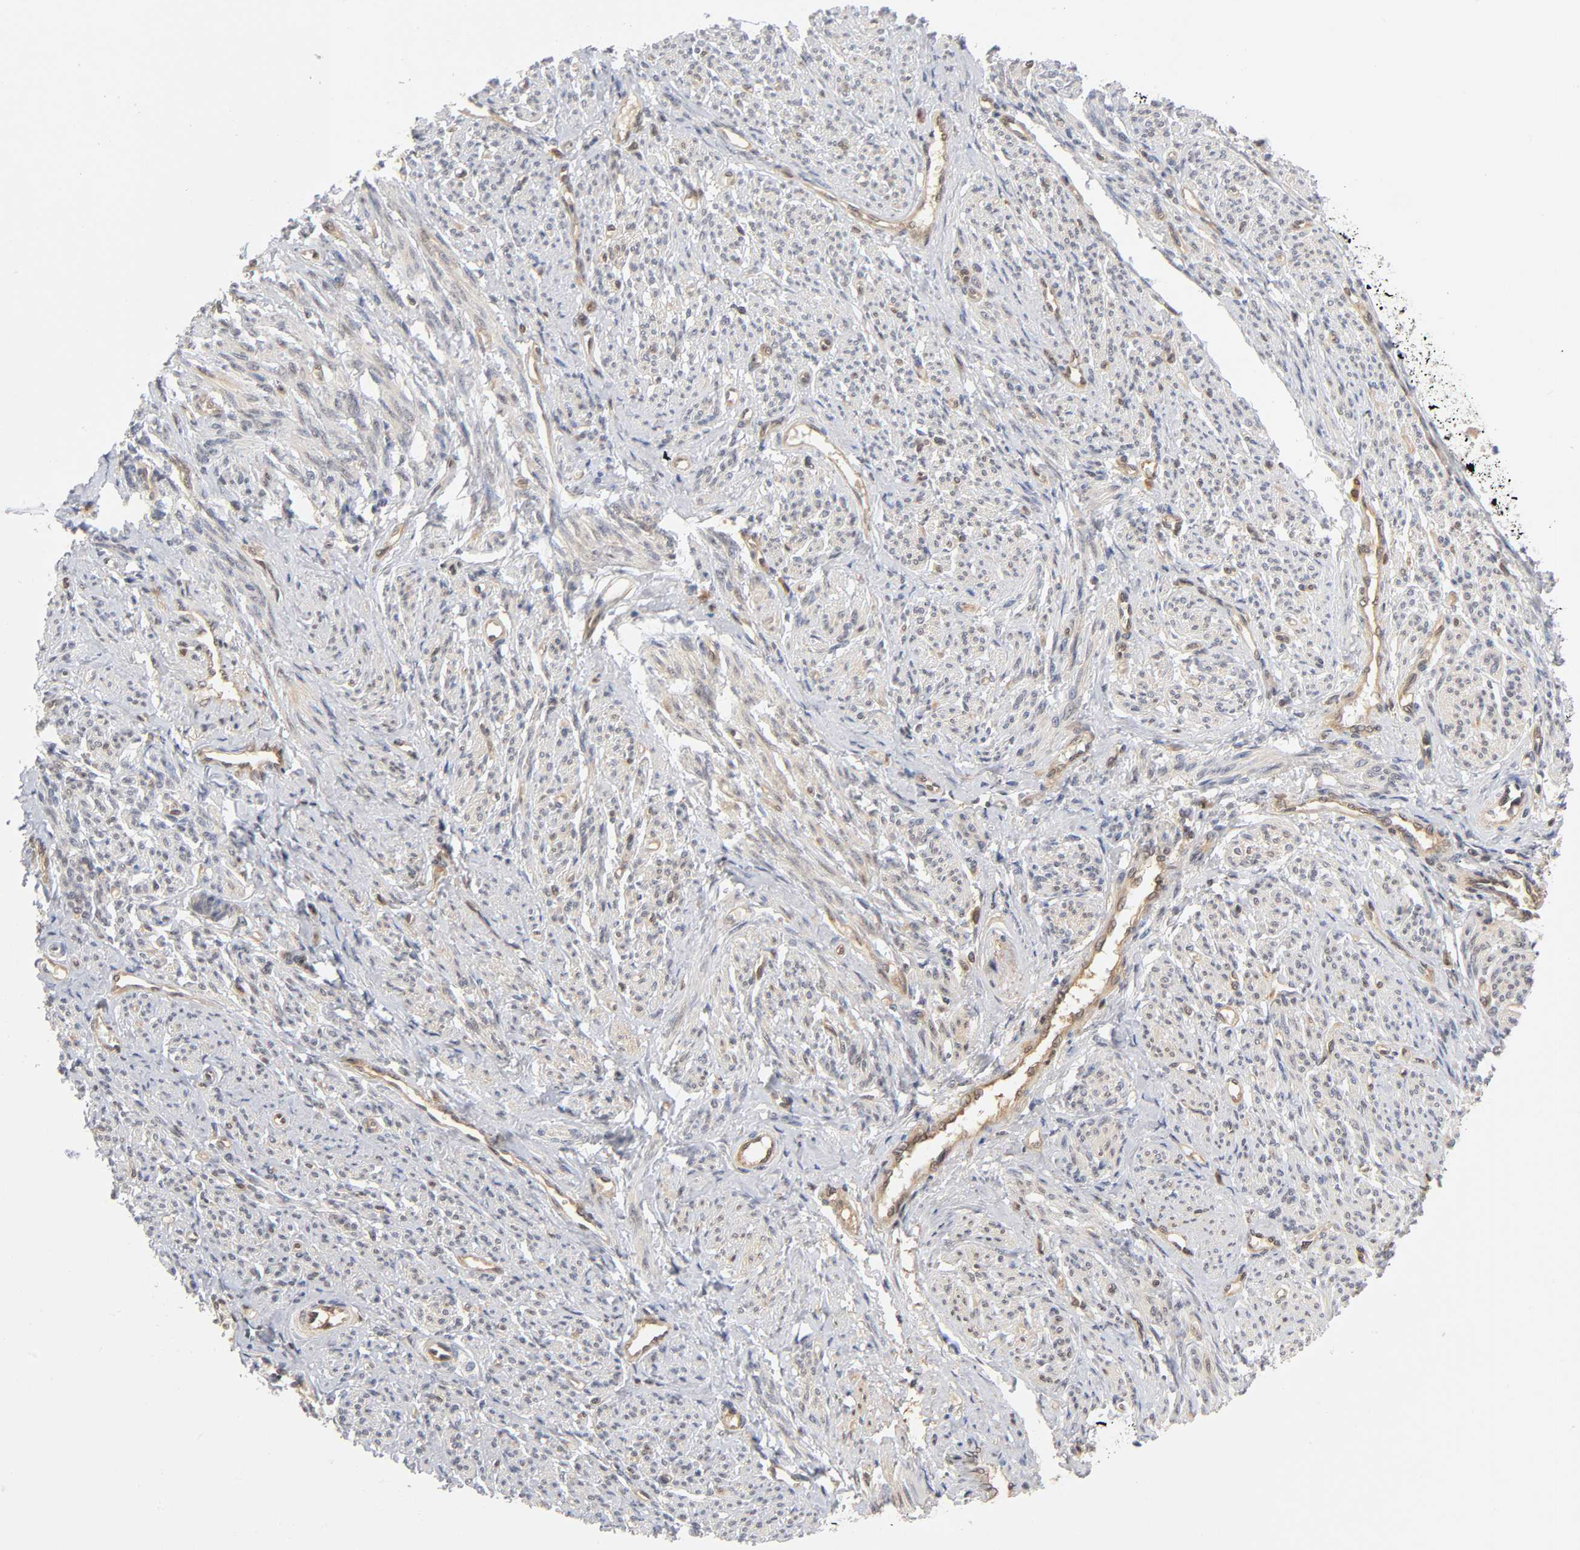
{"staining": {"intensity": "moderate", "quantity": "<25%", "location": "cytoplasmic/membranous"}, "tissue": "smooth muscle", "cell_type": "Smooth muscle cells", "image_type": "normal", "snomed": [{"axis": "morphology", "description": "Normal tissue, NOS"}, {"axis": "topography", "description": "Smooth muscle"}], "caption": "A low amount of moderate cytoplasmic/membranous positivity is present in about <25% of smooth muscle cells in benign smooth muscle.", "gene": "DFFB", "patient": {"sex": "female", "age": 65}}